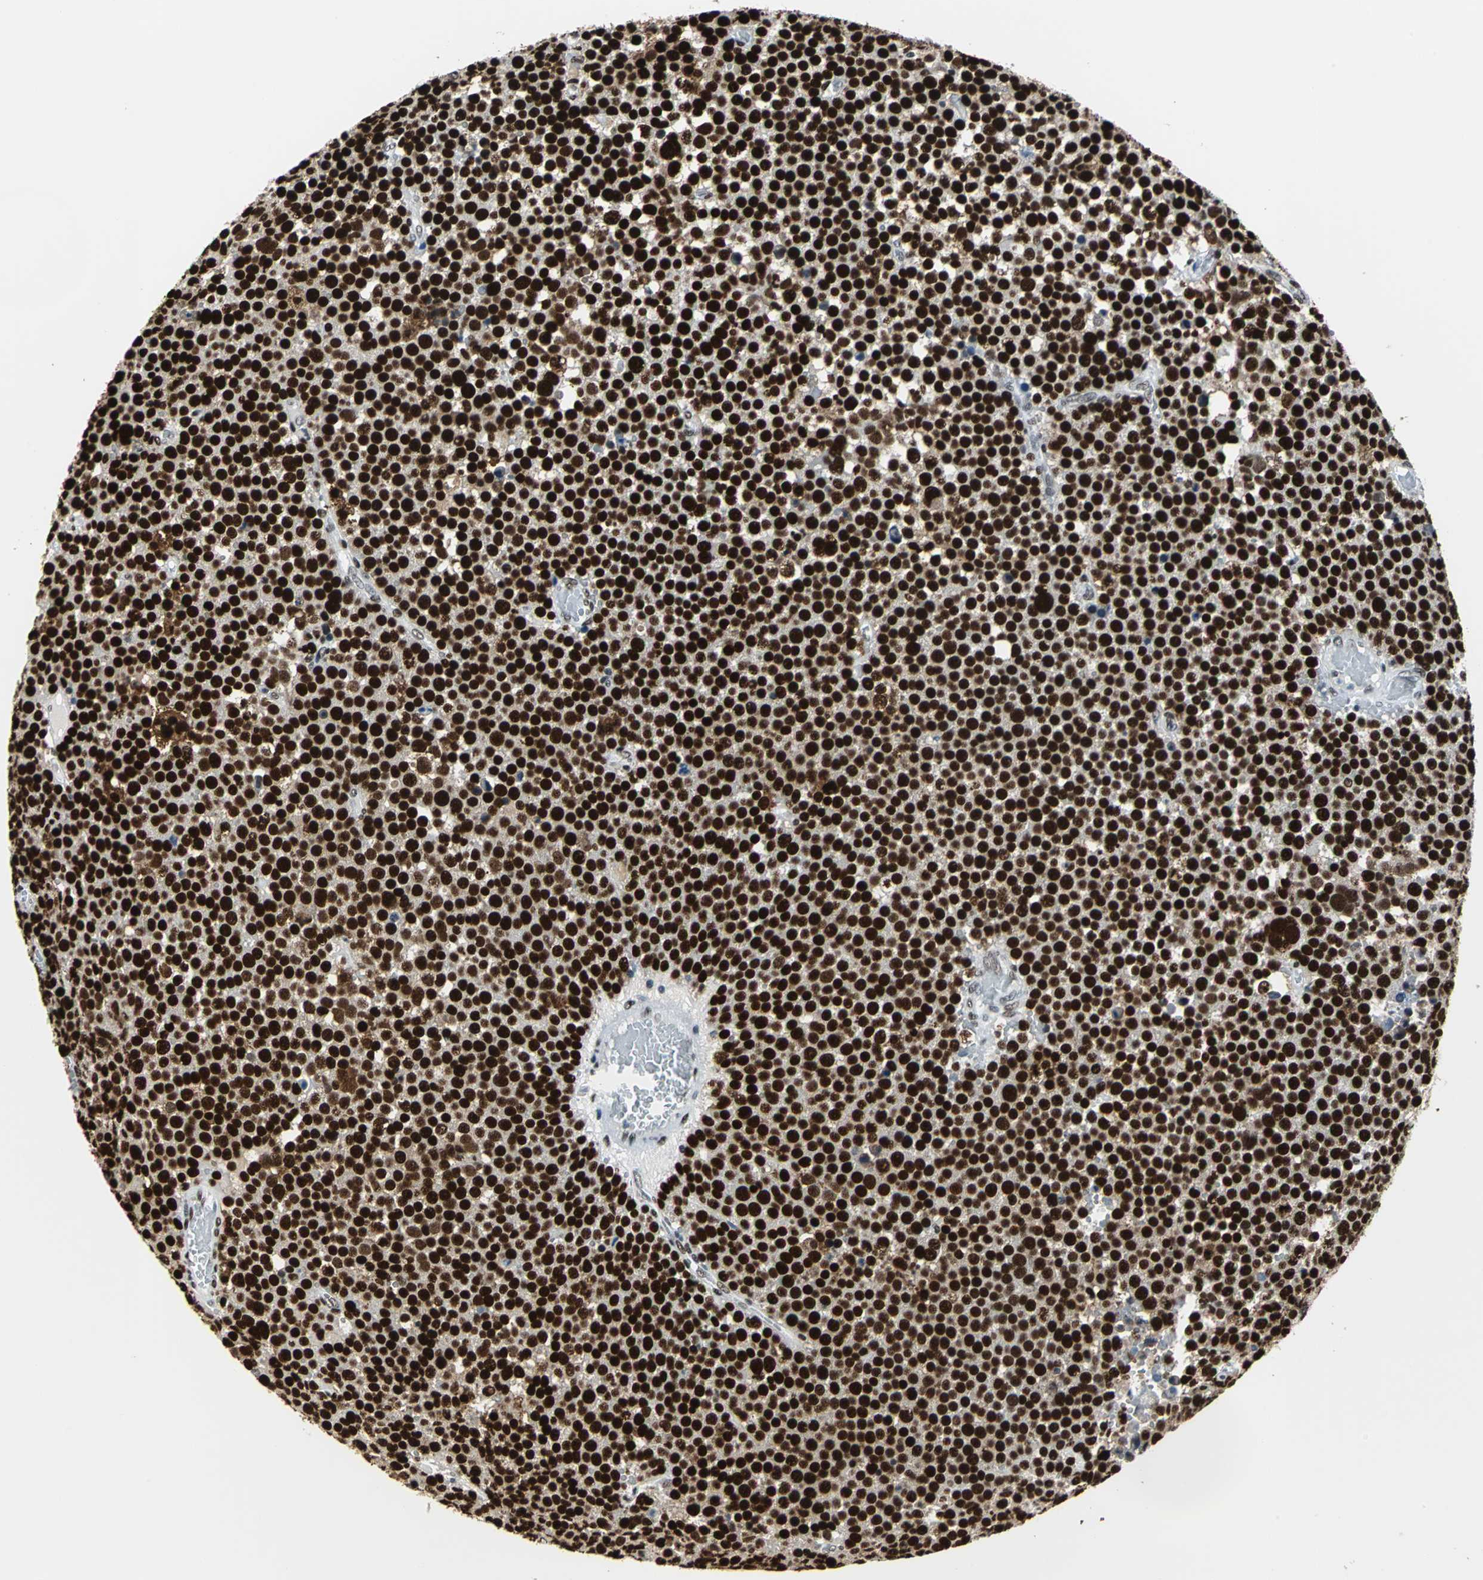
{"staining": {"intensity": "strong", "quantity": ">75%", "location": "nuclear"}, "tissue": "testis cancer", "cell_type": "Tumor cells", "image_type": "cancer", "snomed": [{"axis": "morphology", "description": "Seminoma, NOS"}, {"axis": "topography", "description": "Testis"}], "caption": "Testis seminoma was stained to show a protein in brown. There is high levels of strong nuclear expression in approximately >75% of tumor cells.", "gene": "HDAC2", "patient": {"sex": "male", "age": 71}}